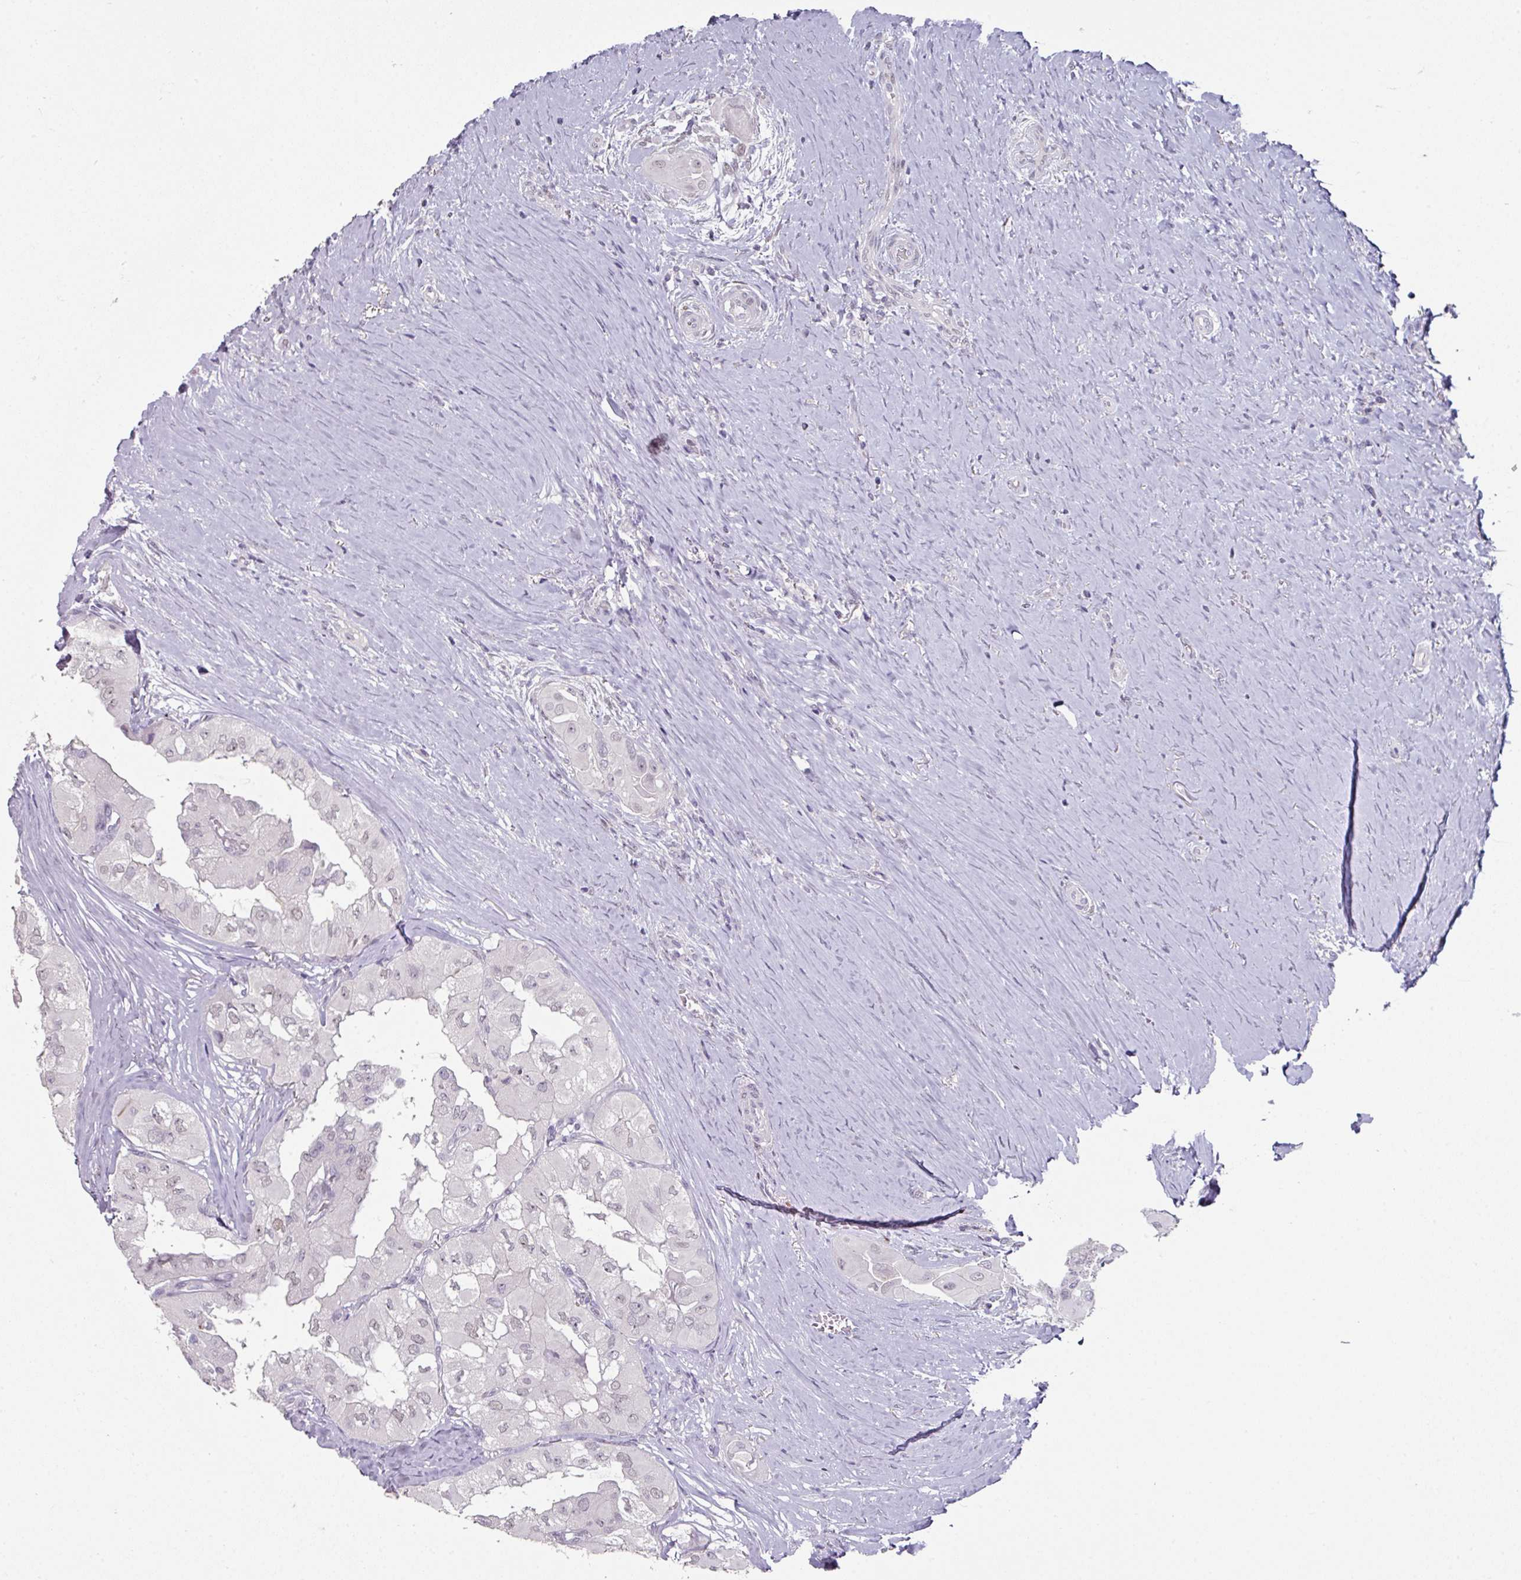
{"staining": {"intensity": "weak", "quantity": ">75%", "location": "nuclear"}, "tissue": "thyroid cancer", "cell_type": "Tumor cells", "image_type": "cancer", "snomed": [{"axis": "morphology", "description": "Papillary adenocarcinoma, NOS"}, {"axis": "topography", "description": "Thyroid gland"}], "caption": "Protein expression analysis of human thyroid cancer reveals weak nuclear expression in about >75% of tumor cells.", "gene": "ELK1", "patient": {"sex": "female", "age": 59}}